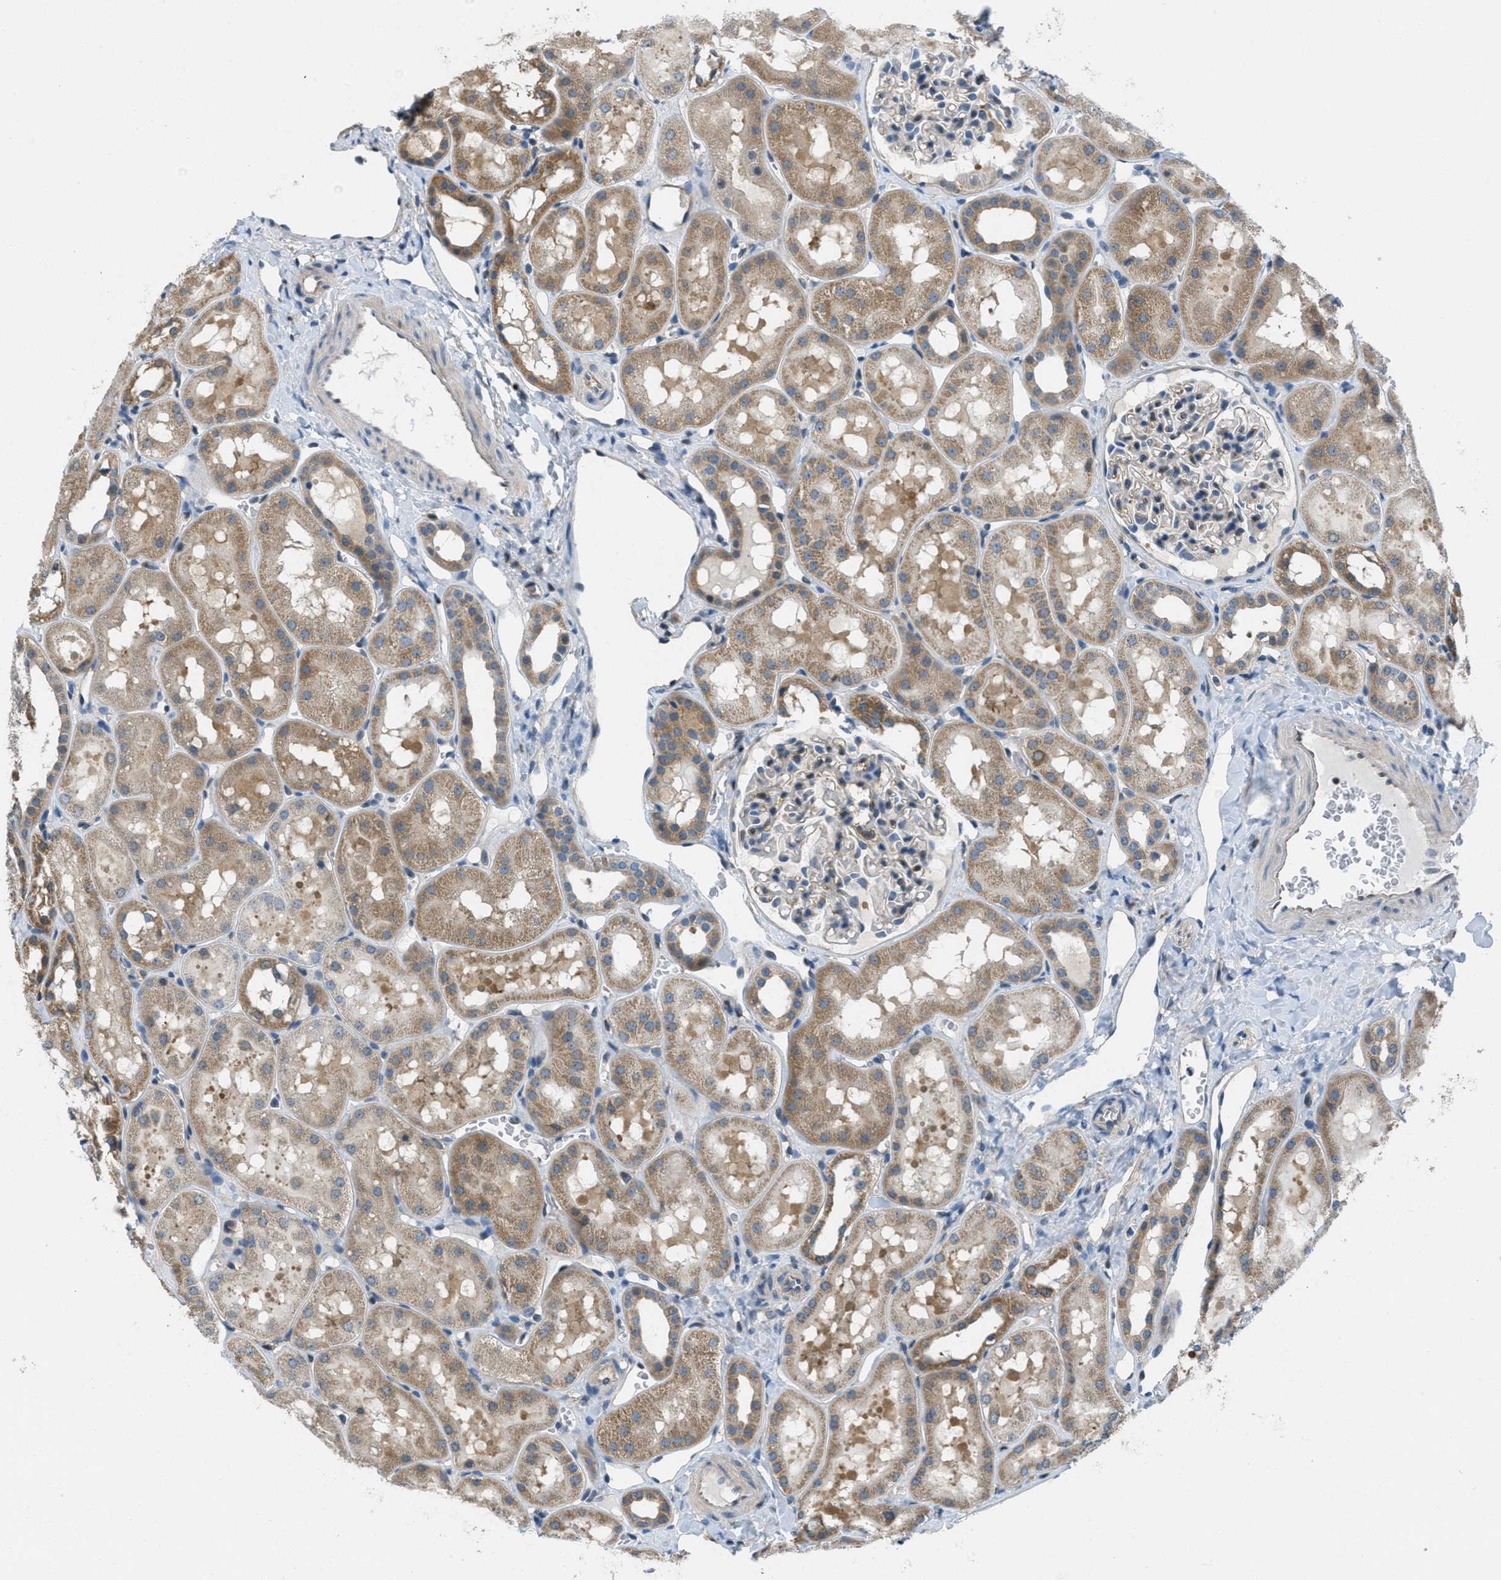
{"staining": {"intensity": "moderate", "quantity": "<25%", "location": "cytoplasmic/membranous"}, "tissue": "kidney", "cell_type": "Cells in glomeruli", "image_type": "normal", "snomed": [{"axis": "morphology", "description": "Normal tissue, NOS"}, {"axis": "topography", "description": "Kidney"}, {"axis": "topography", "description": "Urinary bladder"}], "caption": "Protein staining of benign kidney exhibits moderate cytoplasmic/membranous expression in approximately <25% of cells in glomeruli.", "gene": "PIP5K1C", "patient": {"sex": "male", "age": 16}}